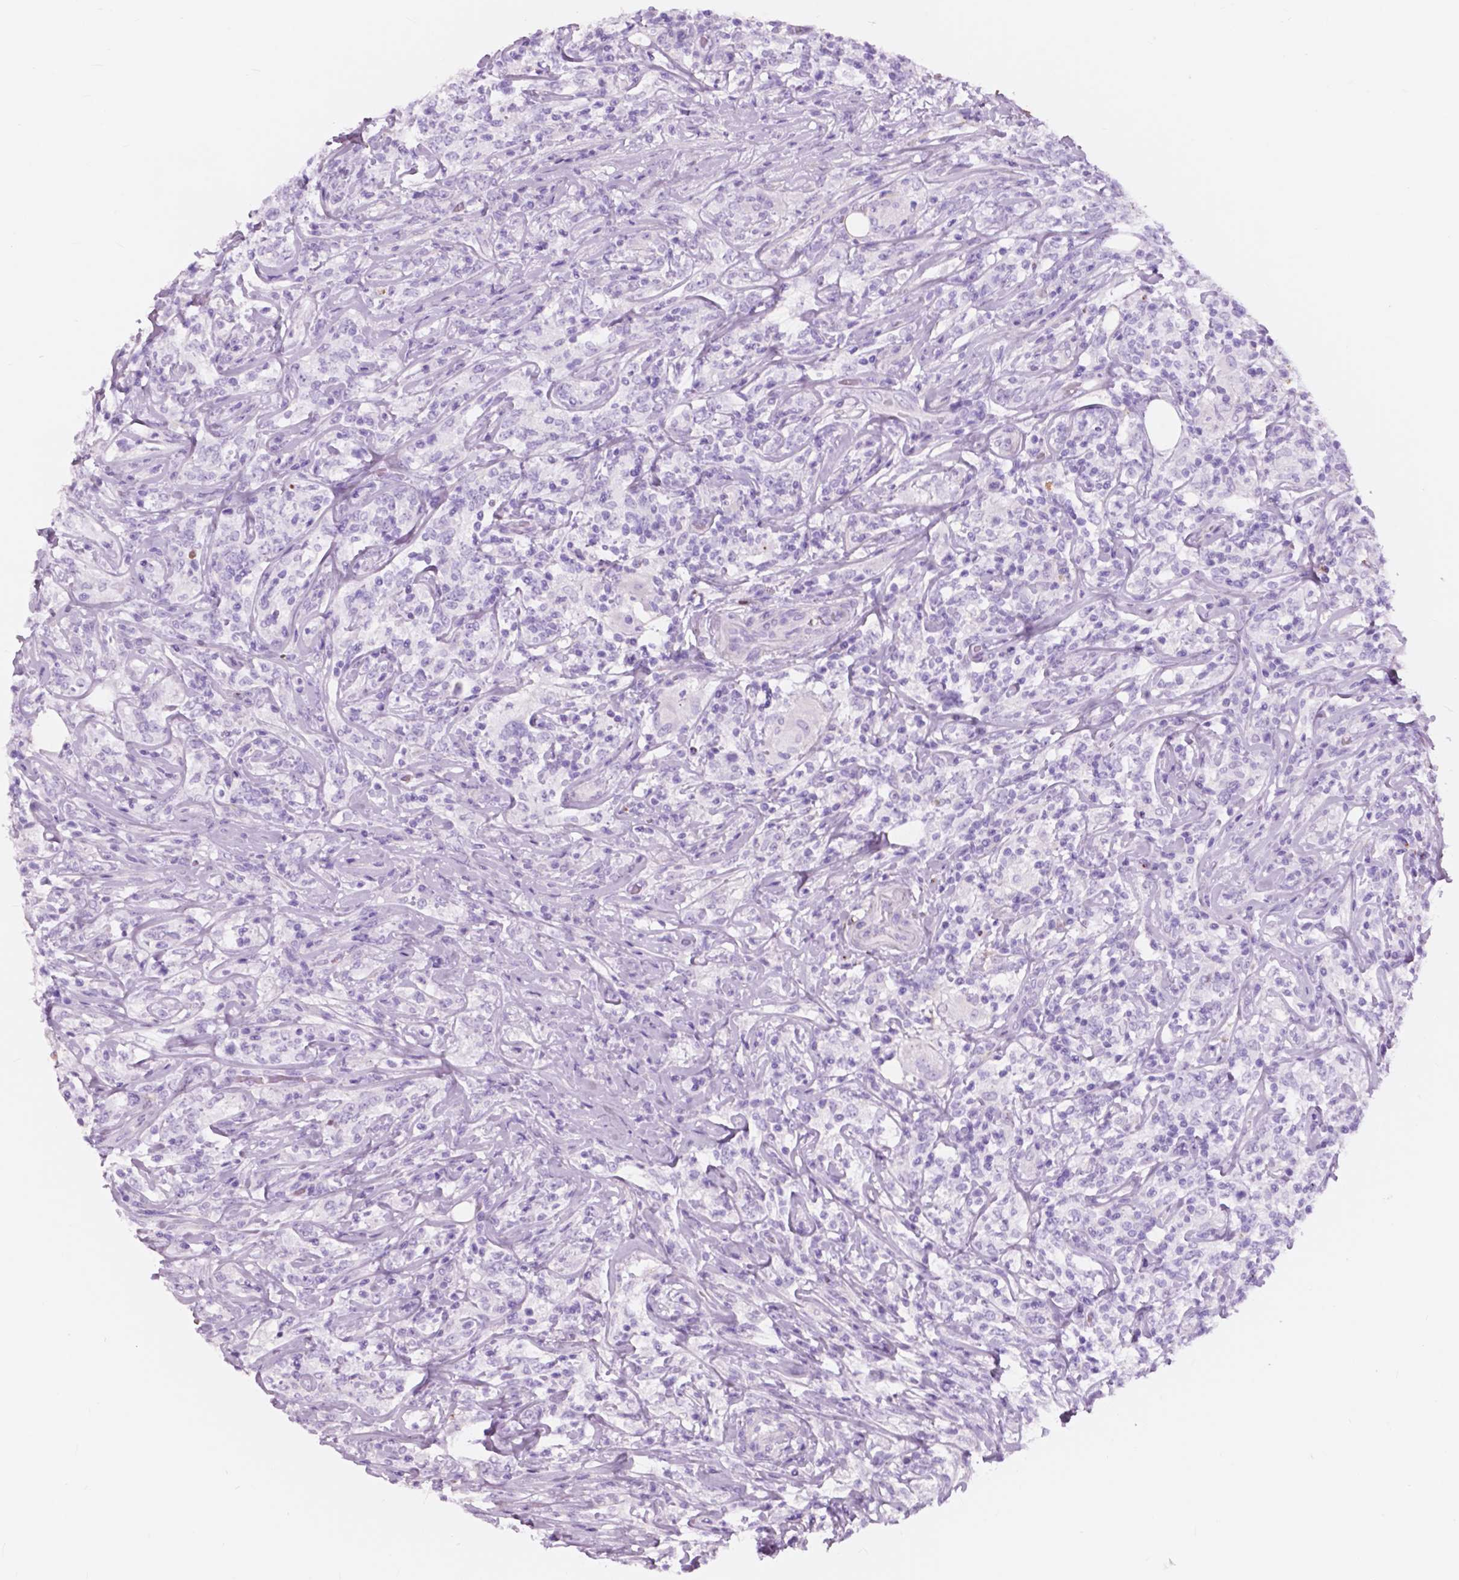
{"staining": {"intensity": "negative", "quantity": "none", "location": "none"}, "tissue": "lymphoma", "cell_type": "Tumor cells", "image_type": "cancer", "snomed": [{"axis": "morphology", "description": "Malignant lymphoma, non-Hodgkin's type, High grade"}, {"axis": "topography", "description": "Lymph node"}], "caption": "Protein analysis of lymphoma demonstrates no significant staining in tumor cells.", "gene": "FXYD2", "patient": {"sex": "female", "age": 84}}